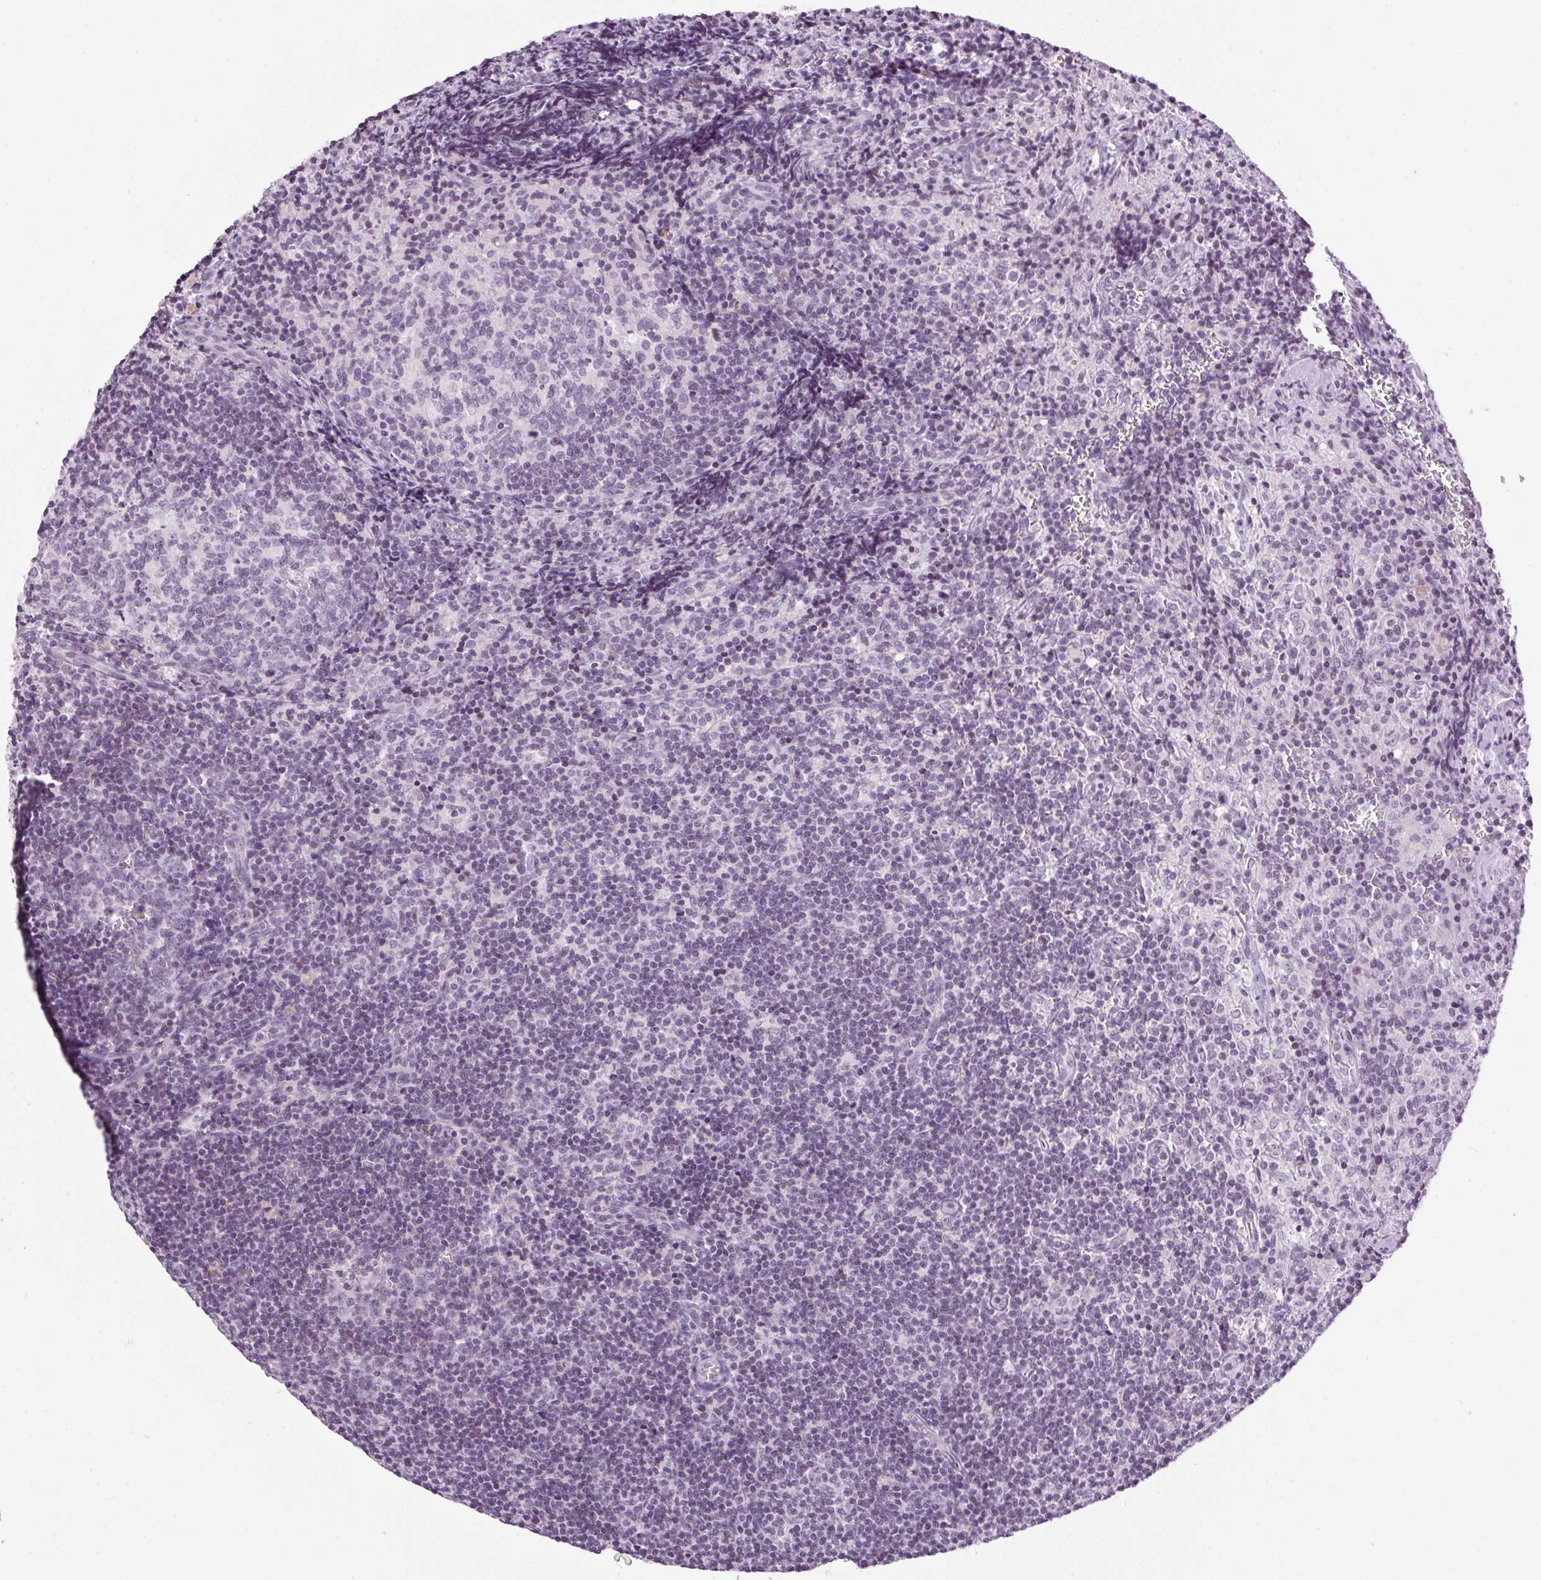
{"staining": {"intensity": "negative", "quantity": "none", "location": "none"}, "tissue": "lymph node", "cell_type": "Germinal center cells", "image_type": "normal", "snomed": [{"axis": "morphology", "description": "Normal tissue, NOS"}, {"axis": "topography", "description": "Lymph node"}], "caption": "This is an immunohistochemistry micrograph of unremarkable lymph node. There is no expression in germinal center cells.", "gene": "TMEM88B", "patient": {"sex": "male", "age": 67}}